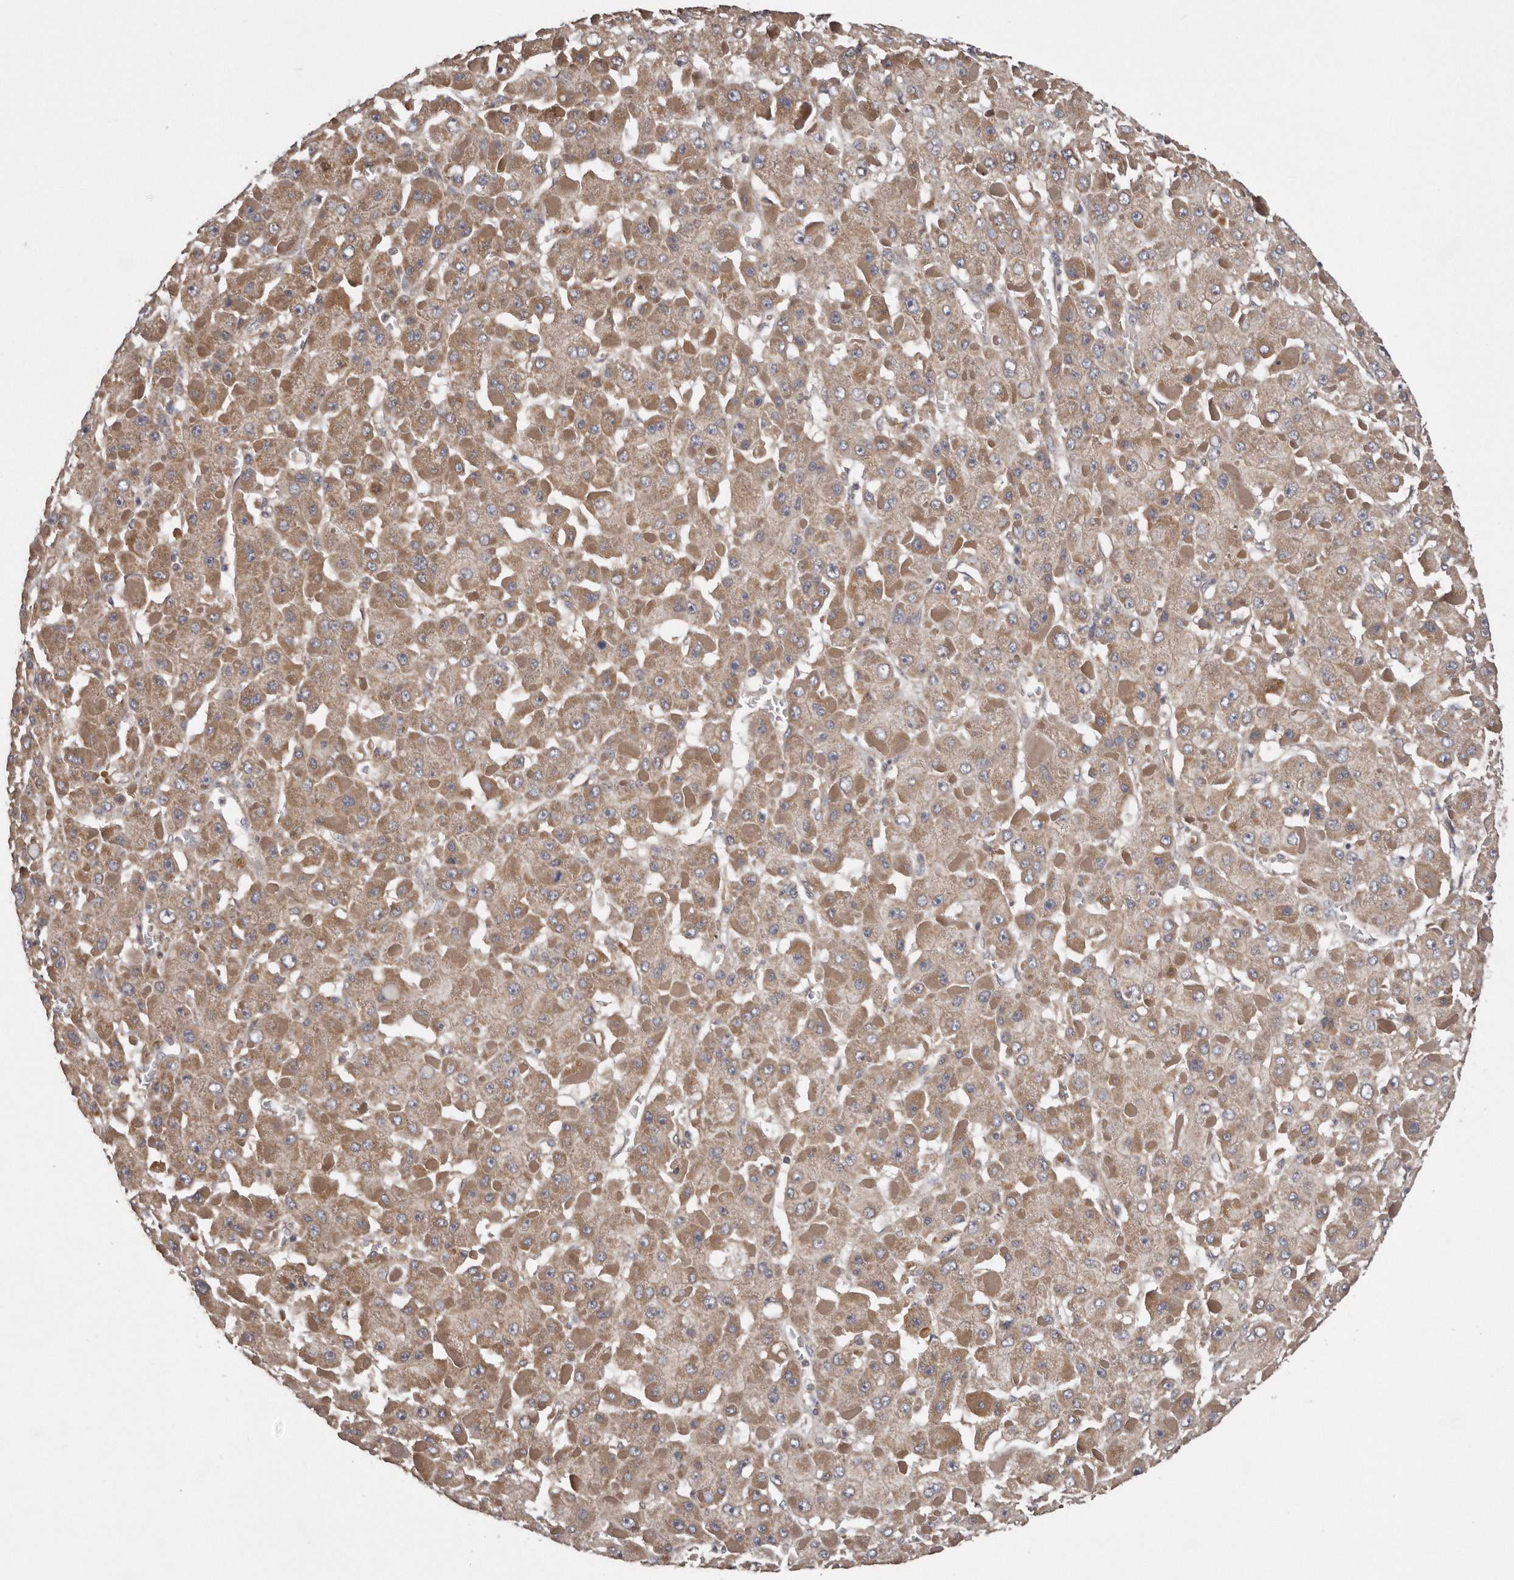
{"staining": {"intensity": "moderate", "quantity": ">75%", "location": "cytoplasmic/membranous"}, "tissue": "liver cancer", "cell_type": "Tumor cells", "image_type": "cancer", "snomed": [{"axis": "morphology", "description": "Carcinoma, Hepatocellular, NOS"}, {"axis": "topography", "description": "Liver"}], "caption": "IHC histopathology image of human liver cancer stained for a protein (brown), which demonstrates medium levels of moderate cytoplasmic/membranous expression in approximately >75% of tumor cells.", "gene": "ARMCX1", "patient": {"sex": "female", "age": 73}}